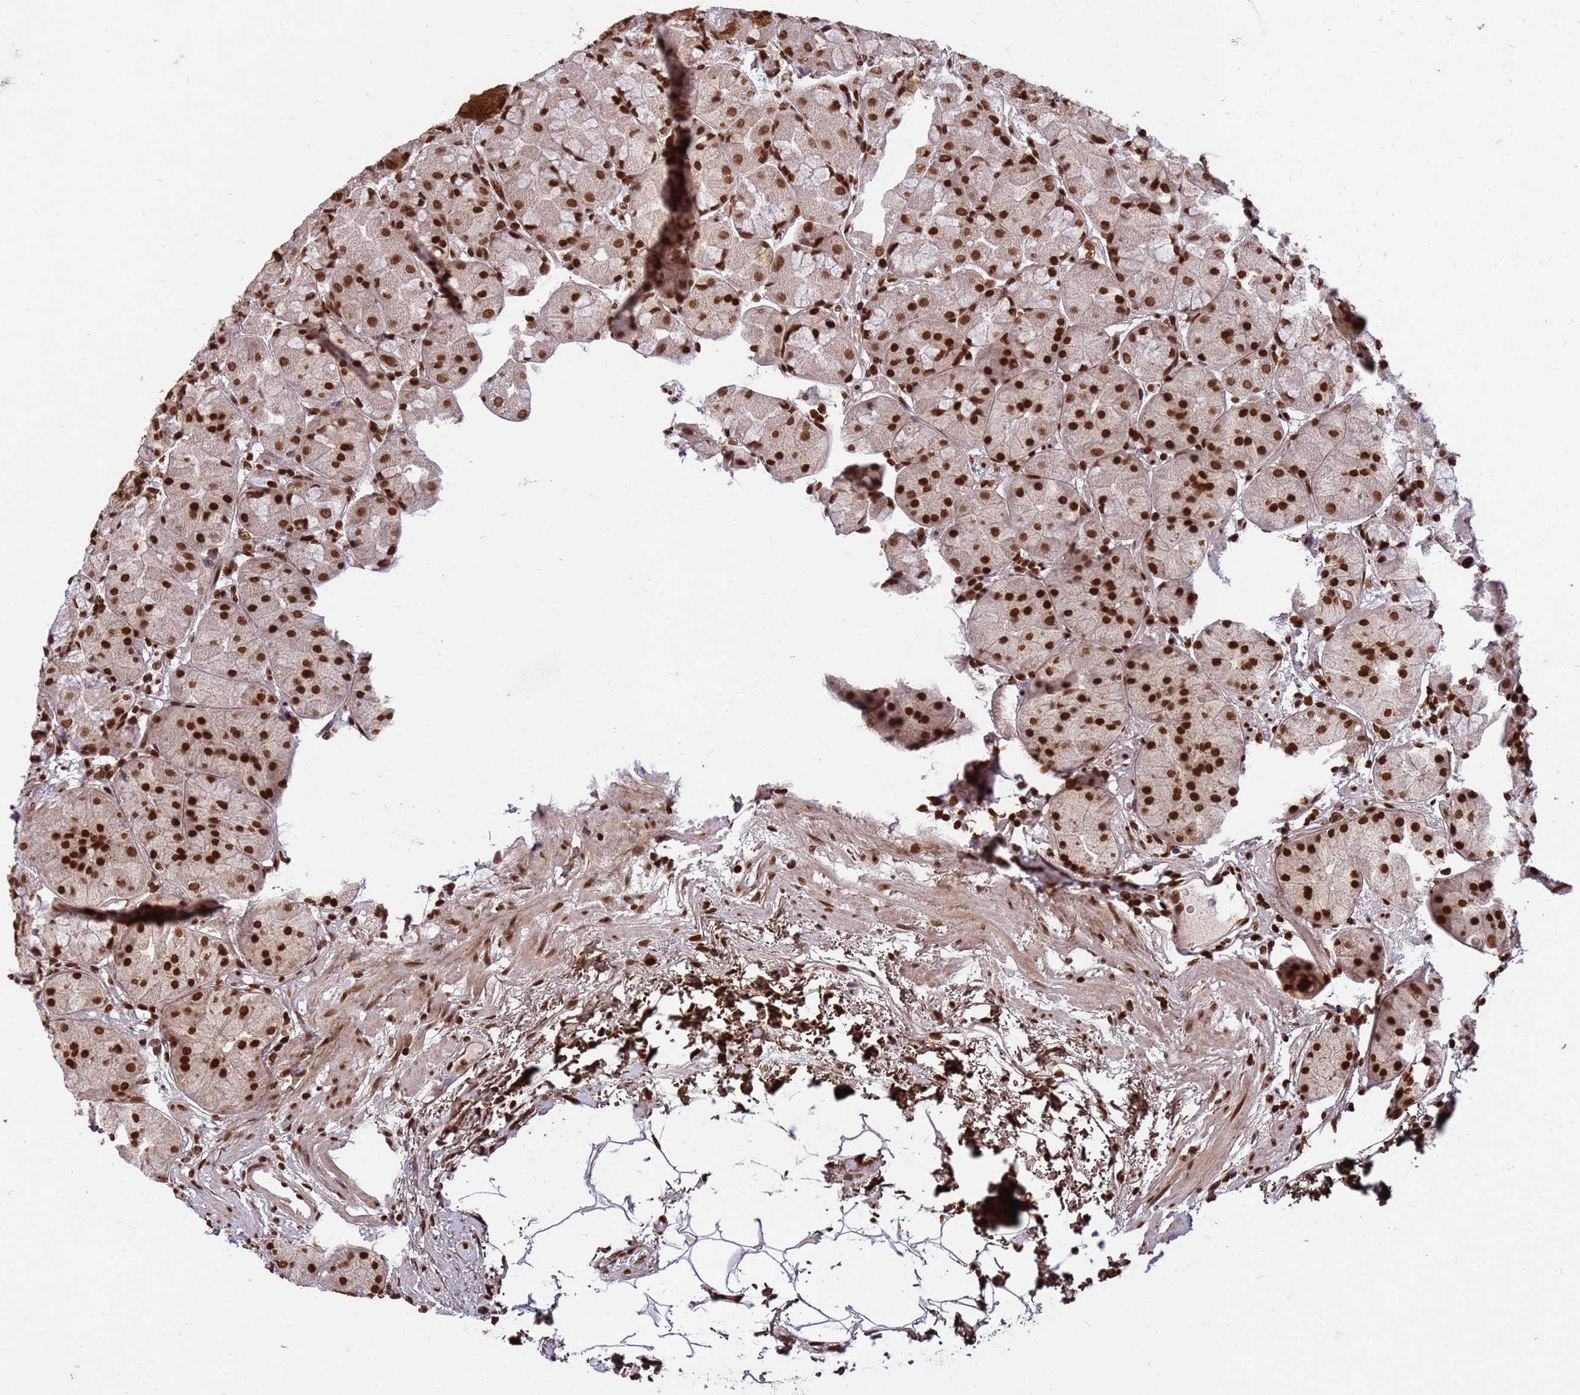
{"staining": {"intensity": "strong", "quantity": ">75%", "location": "cytoplasmic/membranous,nuclear"}, "tissue": "stomach", "cell_type": "Glandular cells", "image_type": "normal", "snomed": [{"axis": "morphology", "description": "Normal tissue, NOS"}, {"axis": "topography", "description": "Stomach"}], "caption": "A photomicrograph of human stomach stained for a protein exhibits strong cytoplasmic/membranous,nuclear brown staining in glandular cells.", "gene": "H3", "patient": {"sex": "male", "age": 57}}